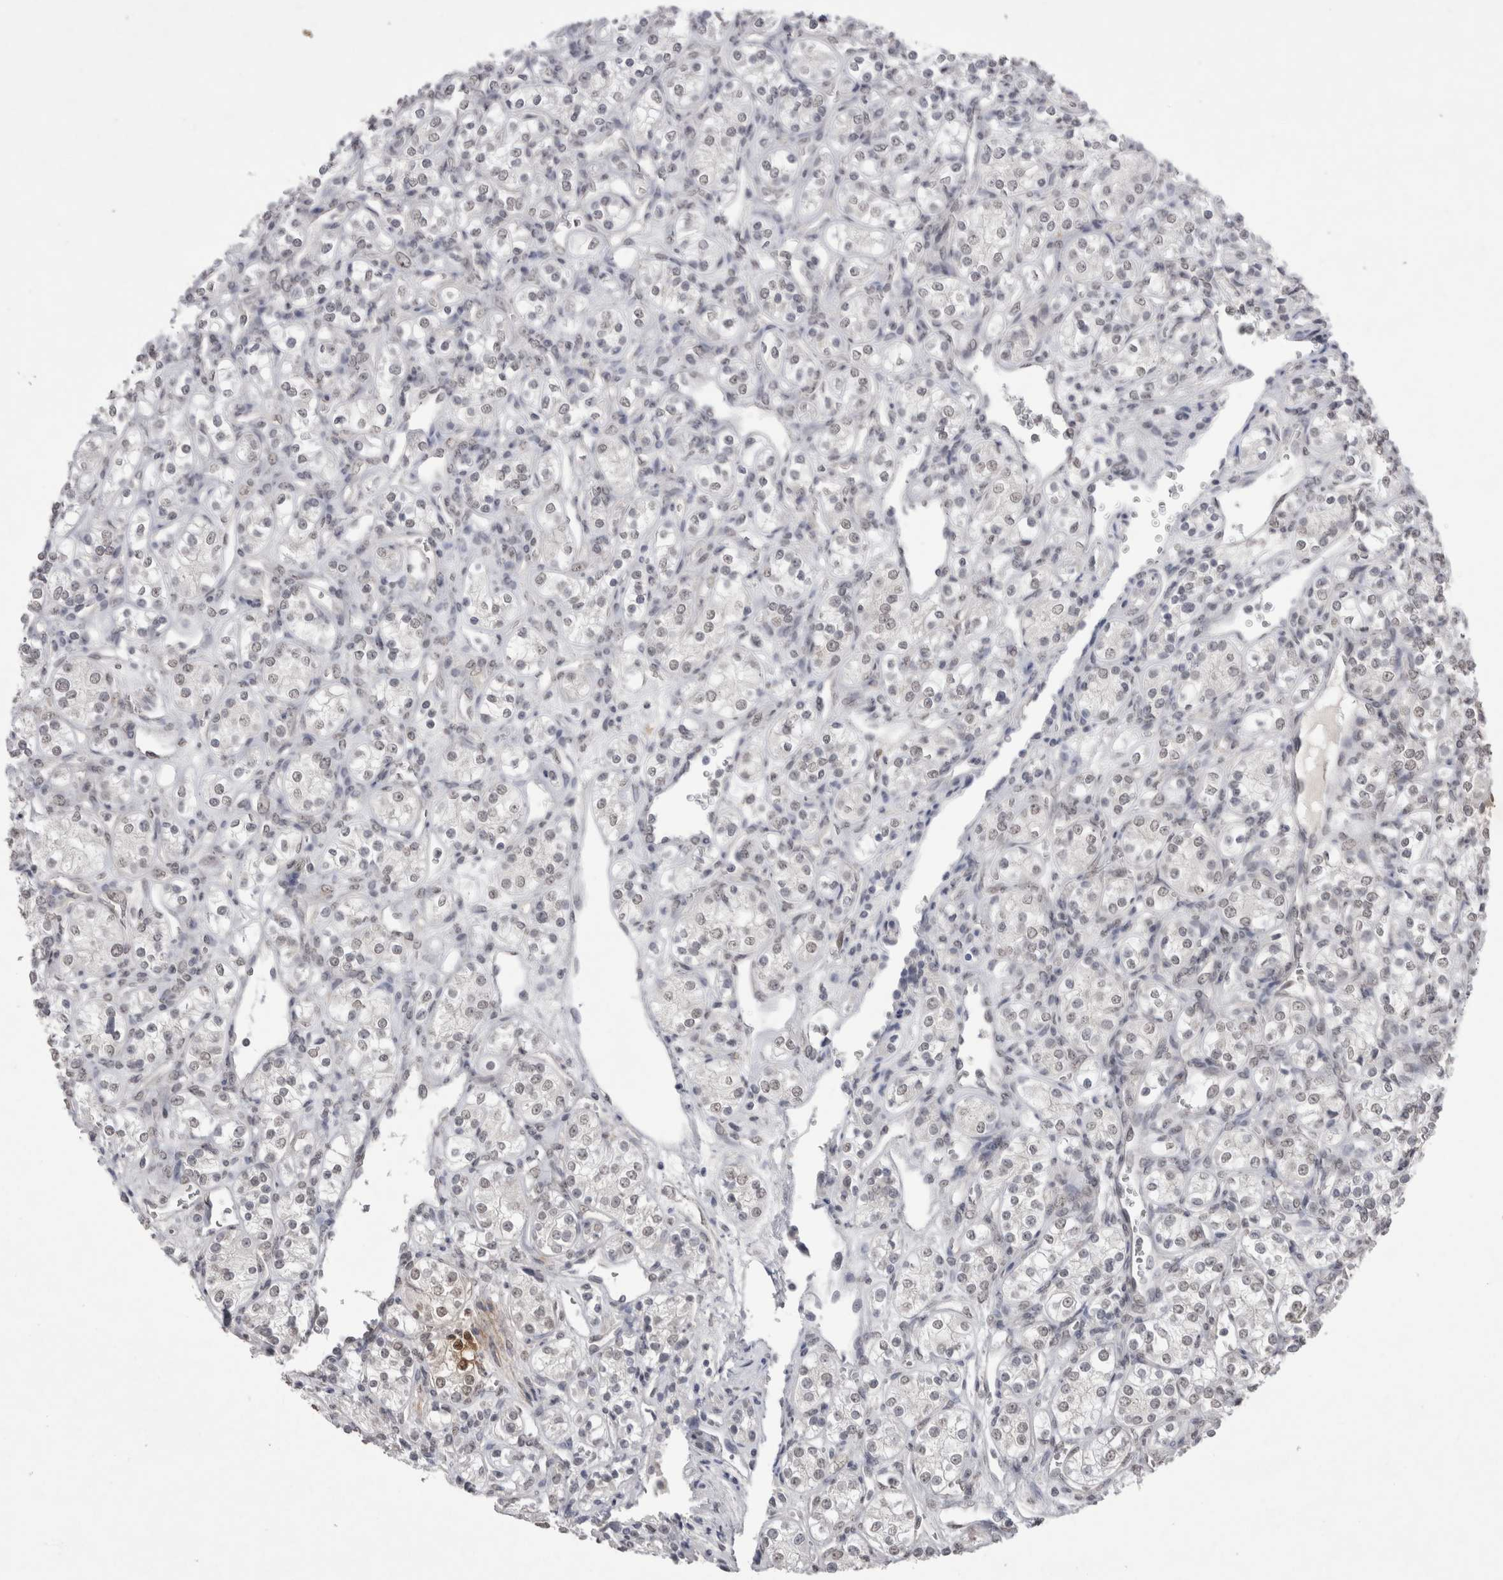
{"staining": {"intensity": "weak", "quantity": "25%-75%", "location": "nuclear"}, "tissue": "renal cancer", "cell_type": "Tumor cells", "image_type": "cancer", "snomed": [{"axis": "morphology", "description": "Adenocarcinoma, NOS"}, {"axis": "topography", "description": "Kidney"}], "caption": "Tumor cells exhibit low levels of weak nuclear staining in about 25%-75% of cells in human renal cancer. (Brightfield microscopy of DAB IHC at high magnification).", "gene": "DDX4", "patient": {"sex": "male", "age": 77}}